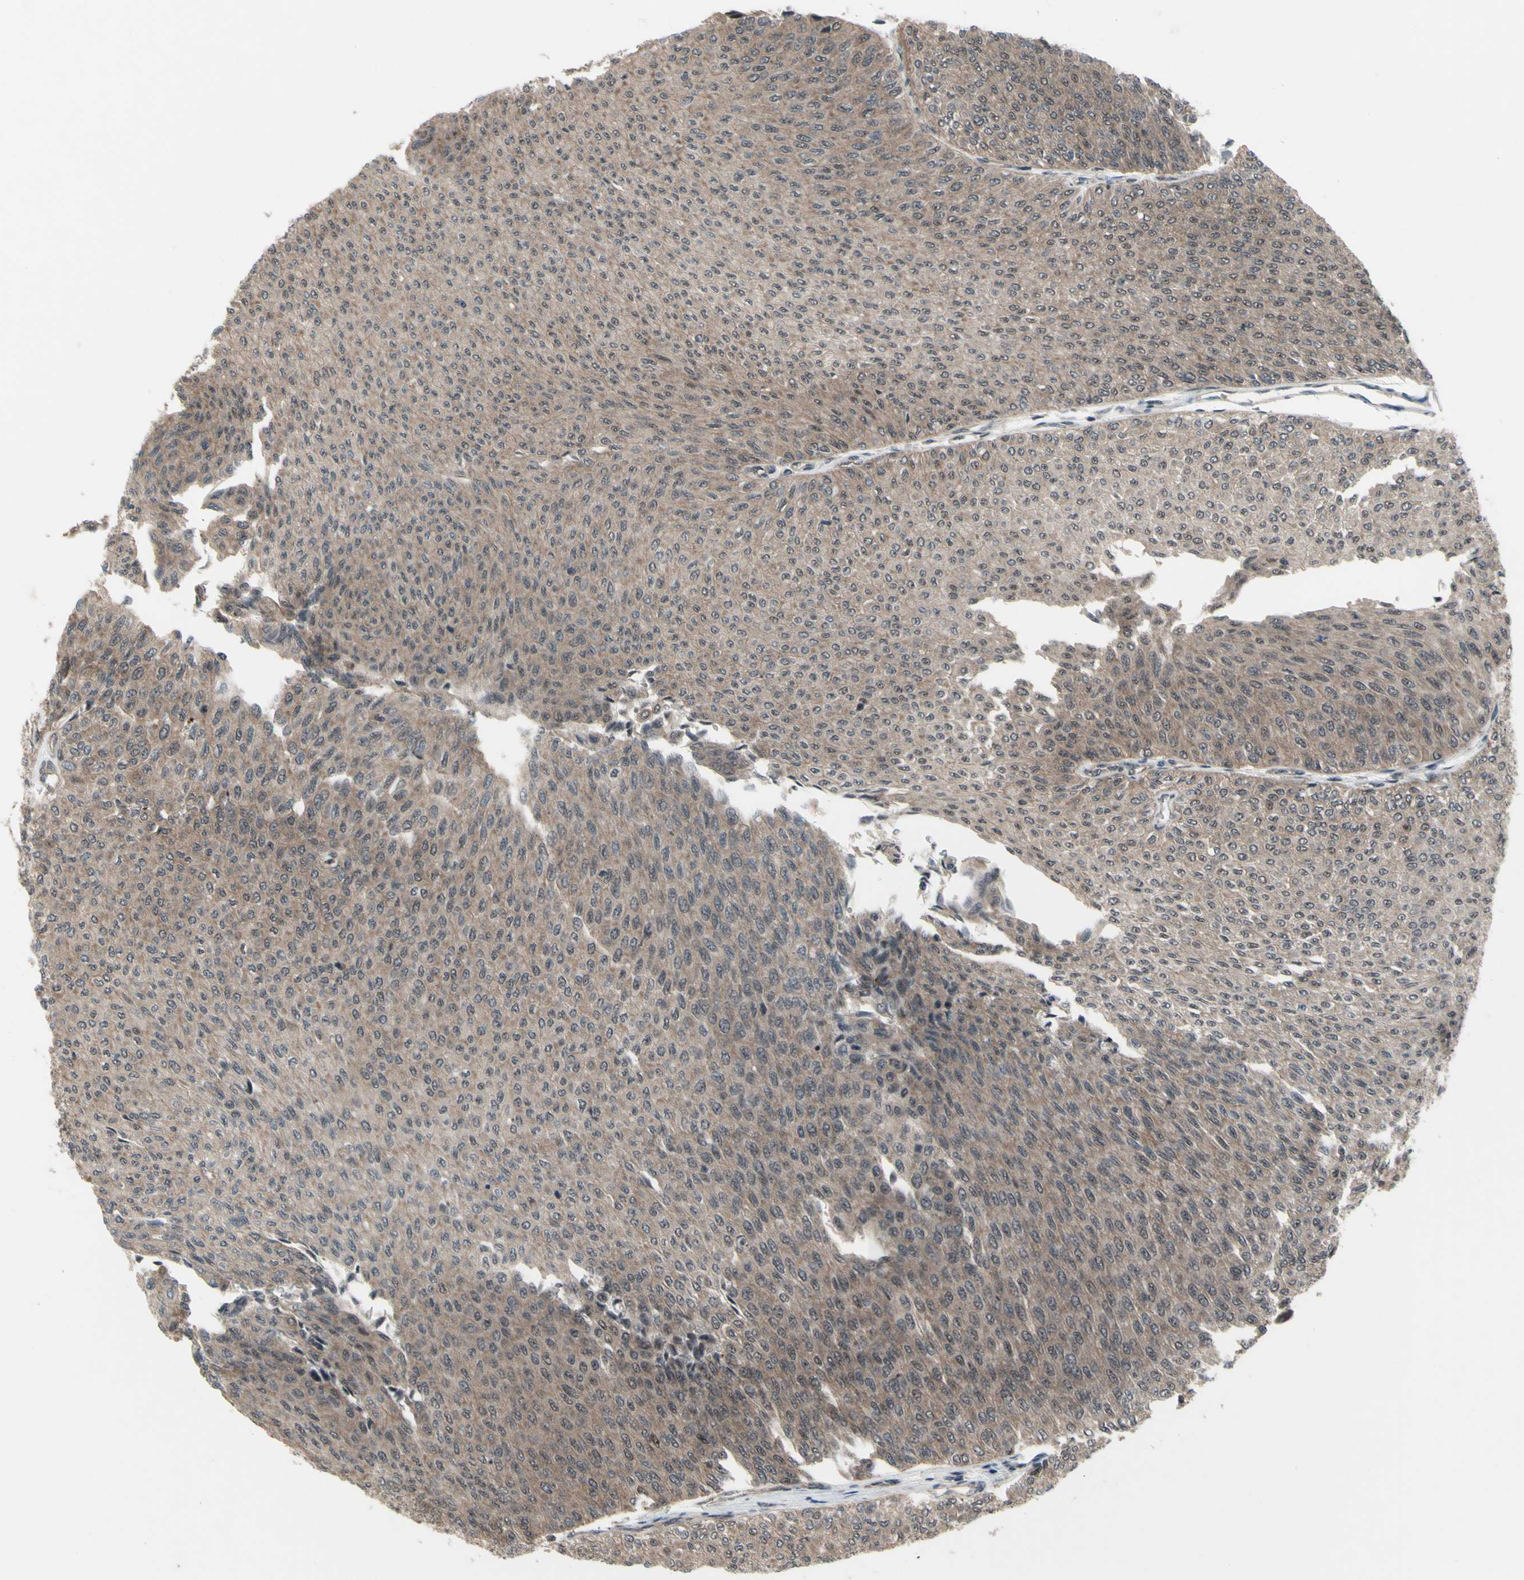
{"staining": {"intensity": "weak", "quantity": ">75%", "location": "cytoplasmic/membranous"}, "tissue": "urothelial cancer", "cell_type": "Tumor cells", "image_type": "cancer", "snomed": [{"axis": "morphology", "description": "Urothelial carcinoma, Low grade"}, {"axis": "topography", "description": "Urinary bladder"}], "caption": "This histopathology image displays immunohistochemistry staining of human low-grade urothelial carcinoma, with low weak cytoplasmic/membranous positivity in about >75% of tumor cells.", "gene": "TRDMT1", "patient": {"sex": "male", "age": 78}}